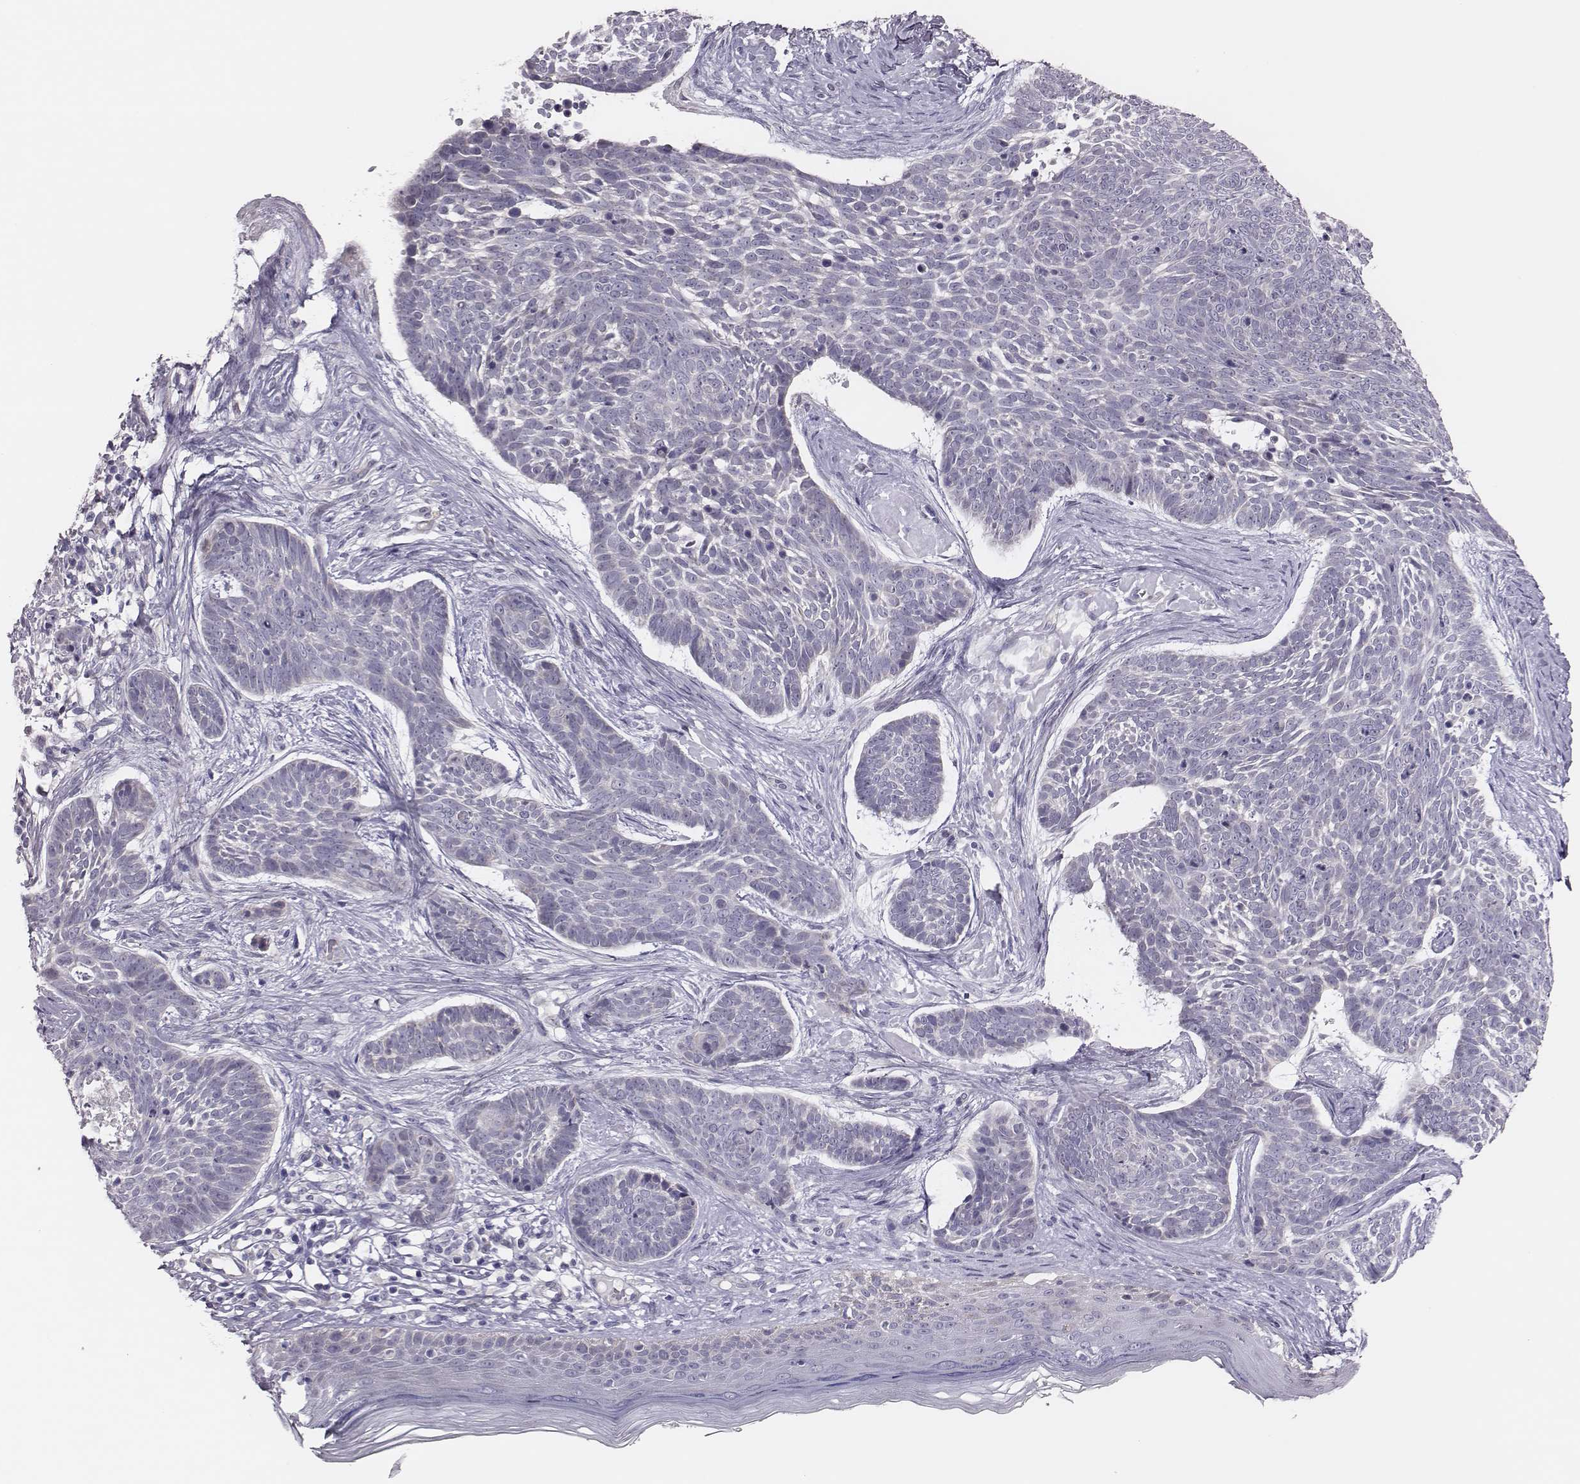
{"staining": {"intensity": "negative", "quantity": "none", "location": "none"}, "tissue": "skin cancer", "cell_type": "Tumor cells", "image_type": "cancer", "snomed": [{"axis": "morphology", "description": "Basal cell carcinoma"}, {"axis": "topography", "description": "Skin"}], "caption": "Immunohistochemistry histopathology image of neoplastic tissue: skin basal cell carcinoma stained with DAB (3,3'-diaminobenzidine) exhibits no significant protein staining in tumor cells. Nuclei are stained in blue.", "gene": "SCML2", "patient": {"sex": "male", "age": 85}}